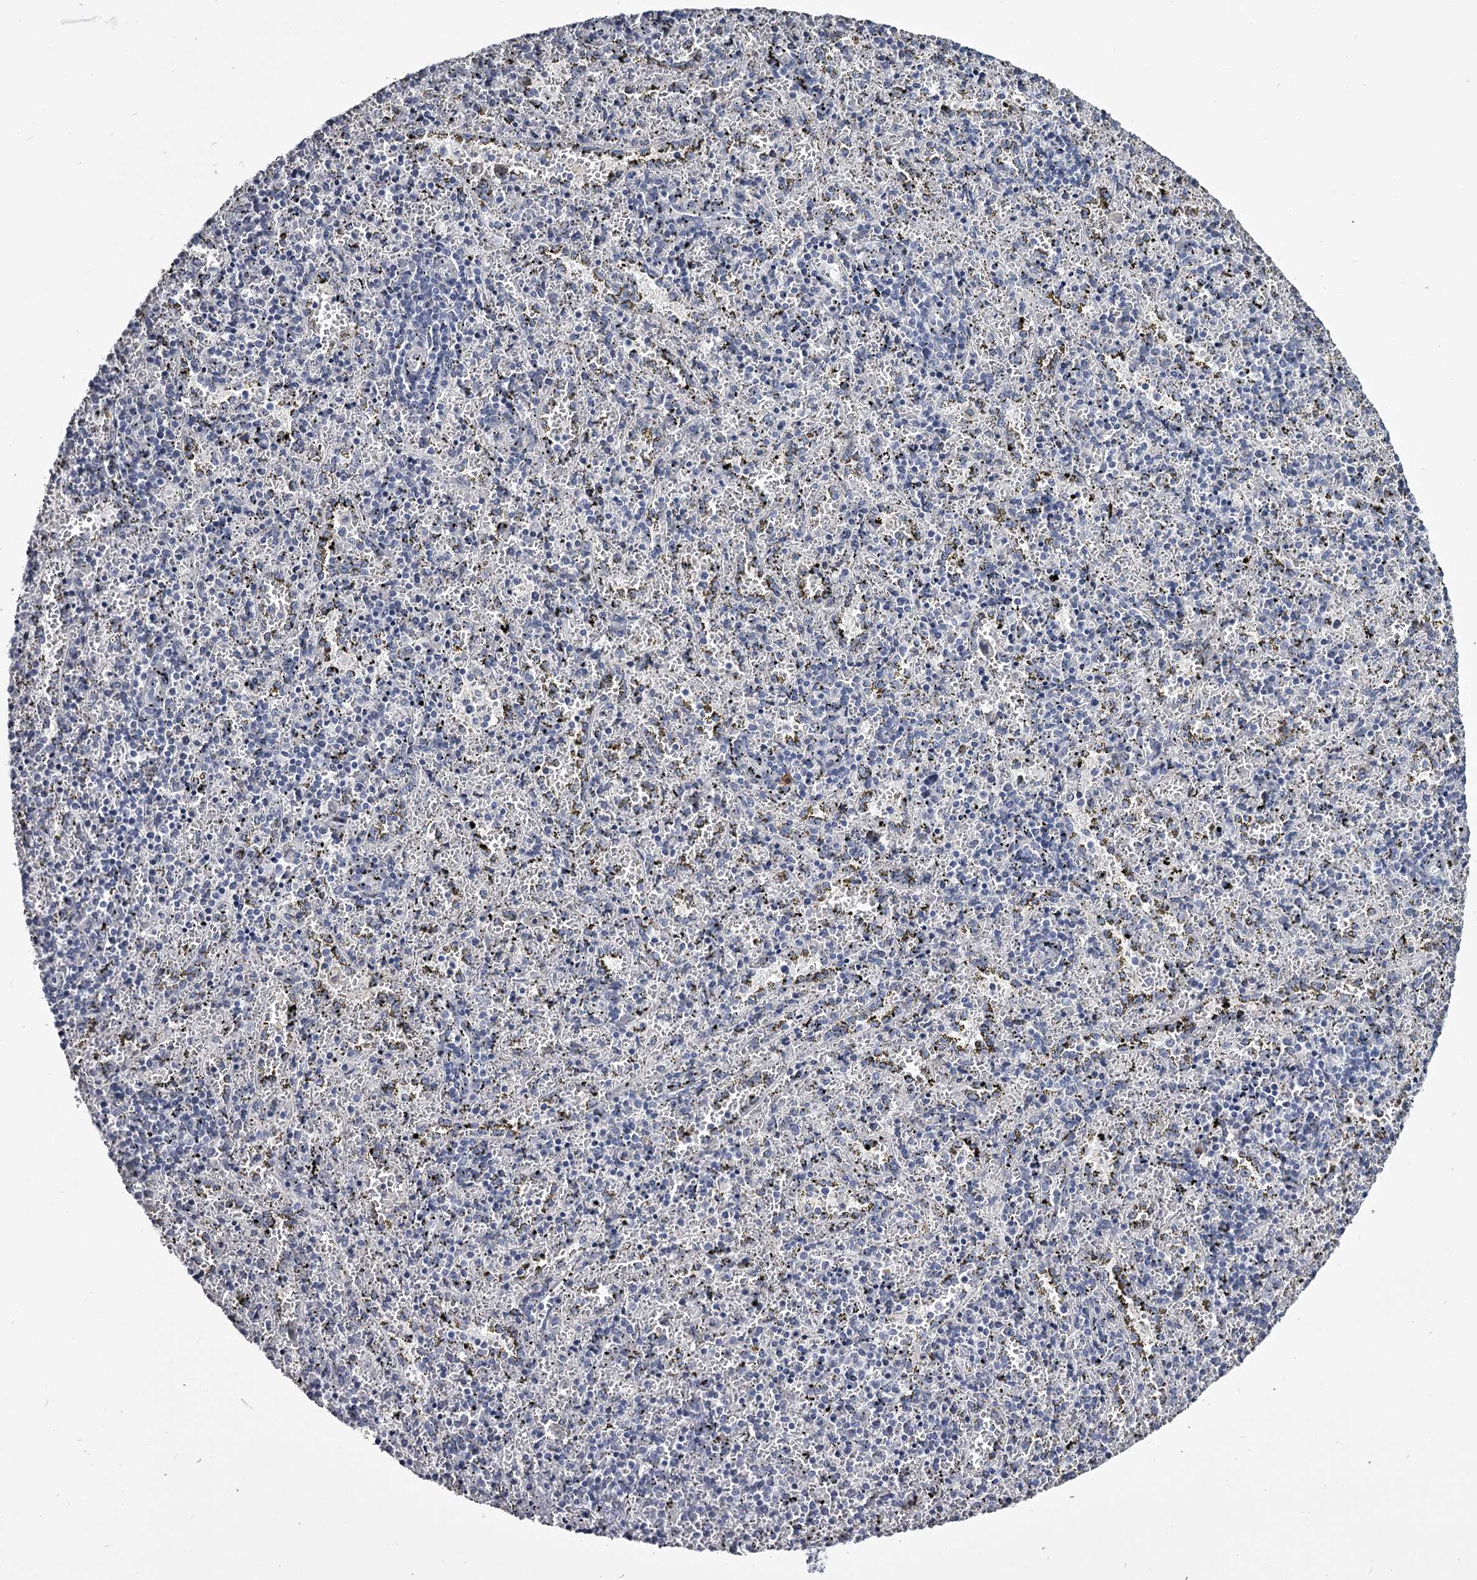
{"staining": {"intensity": "negative", "quantity": "none", "location": "none"}, "tissue": "spleen", "cell_type": "Cells in red pulp", "image_type": "normal", "snomed": [{"axis": "morphology", "description": "Normal tissue, NOS"}, {"axis": "topography", "description": "Spleen"}], "caption": "This image is of normal spleen stained with immunohistochemistry (IHC) to label a protein in brown with the nuclei are counter-stained blue. There is no expression in cells in red pulp. (Stains: DAB immunohistochemistry with hematoxylin counter stain, Microscopy: brightfield microscopy at high magnification).", "gene": "DAO", "patient": {"sex": "male", "age": 11}}